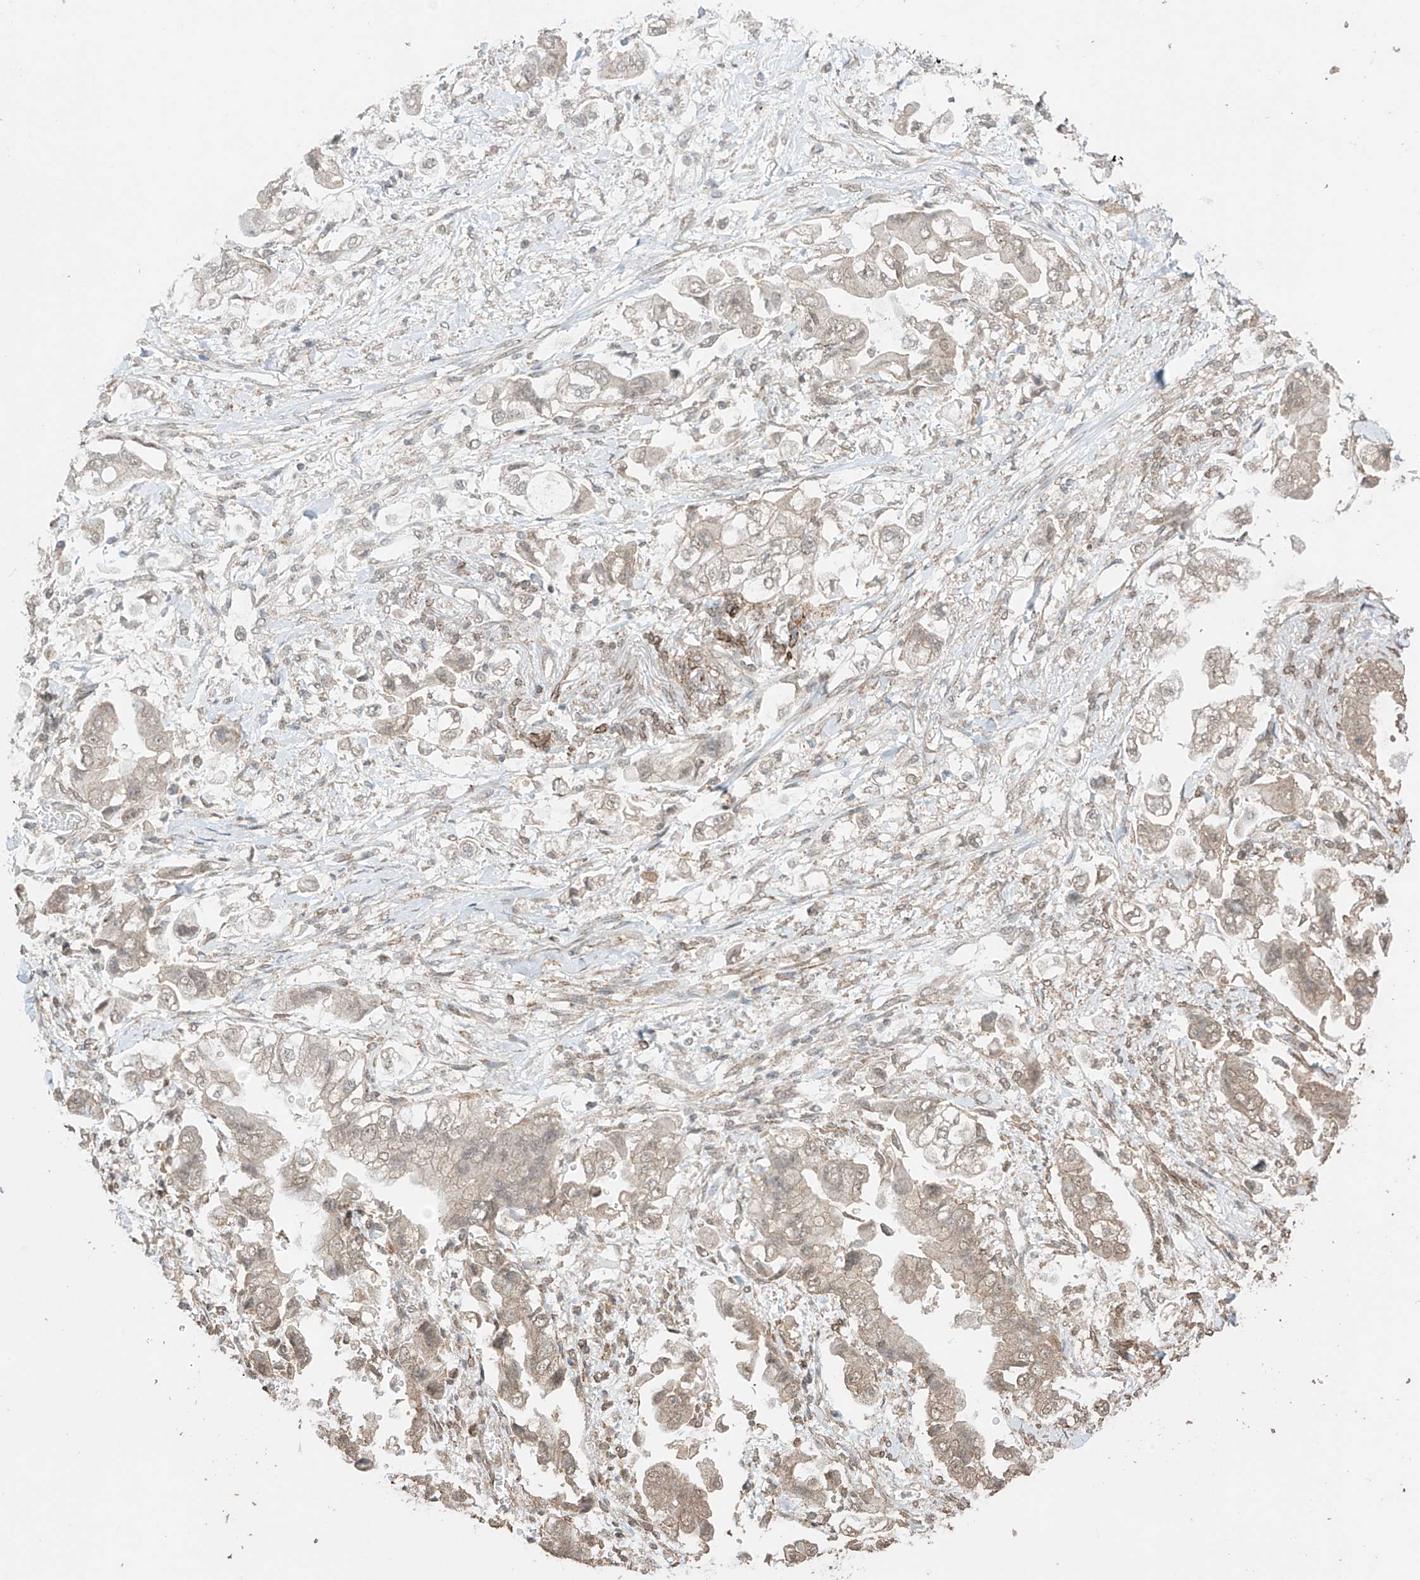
{"staining": {"intensity": "weak", "quantity": "25%-75%", "location": "cytoplasmic/membranous"}, "tissue": "stomach cancer", "cell_type": "Tumor cells", "image_type": "cancer", "snomed": [{"axis": "morphology", "description": "Adenocarcinoma, NOS"}, {"axis": "topography", "description": "Stomach"}], "caption": "IHC (DAB) staining of stomach adenocarcinoma reveals weak cytoplasmic/membranous protein staining in about 25%-75% of tumor cells.", "gene": "TTLL5", "patient": {"sex": "male", "age": 62}}